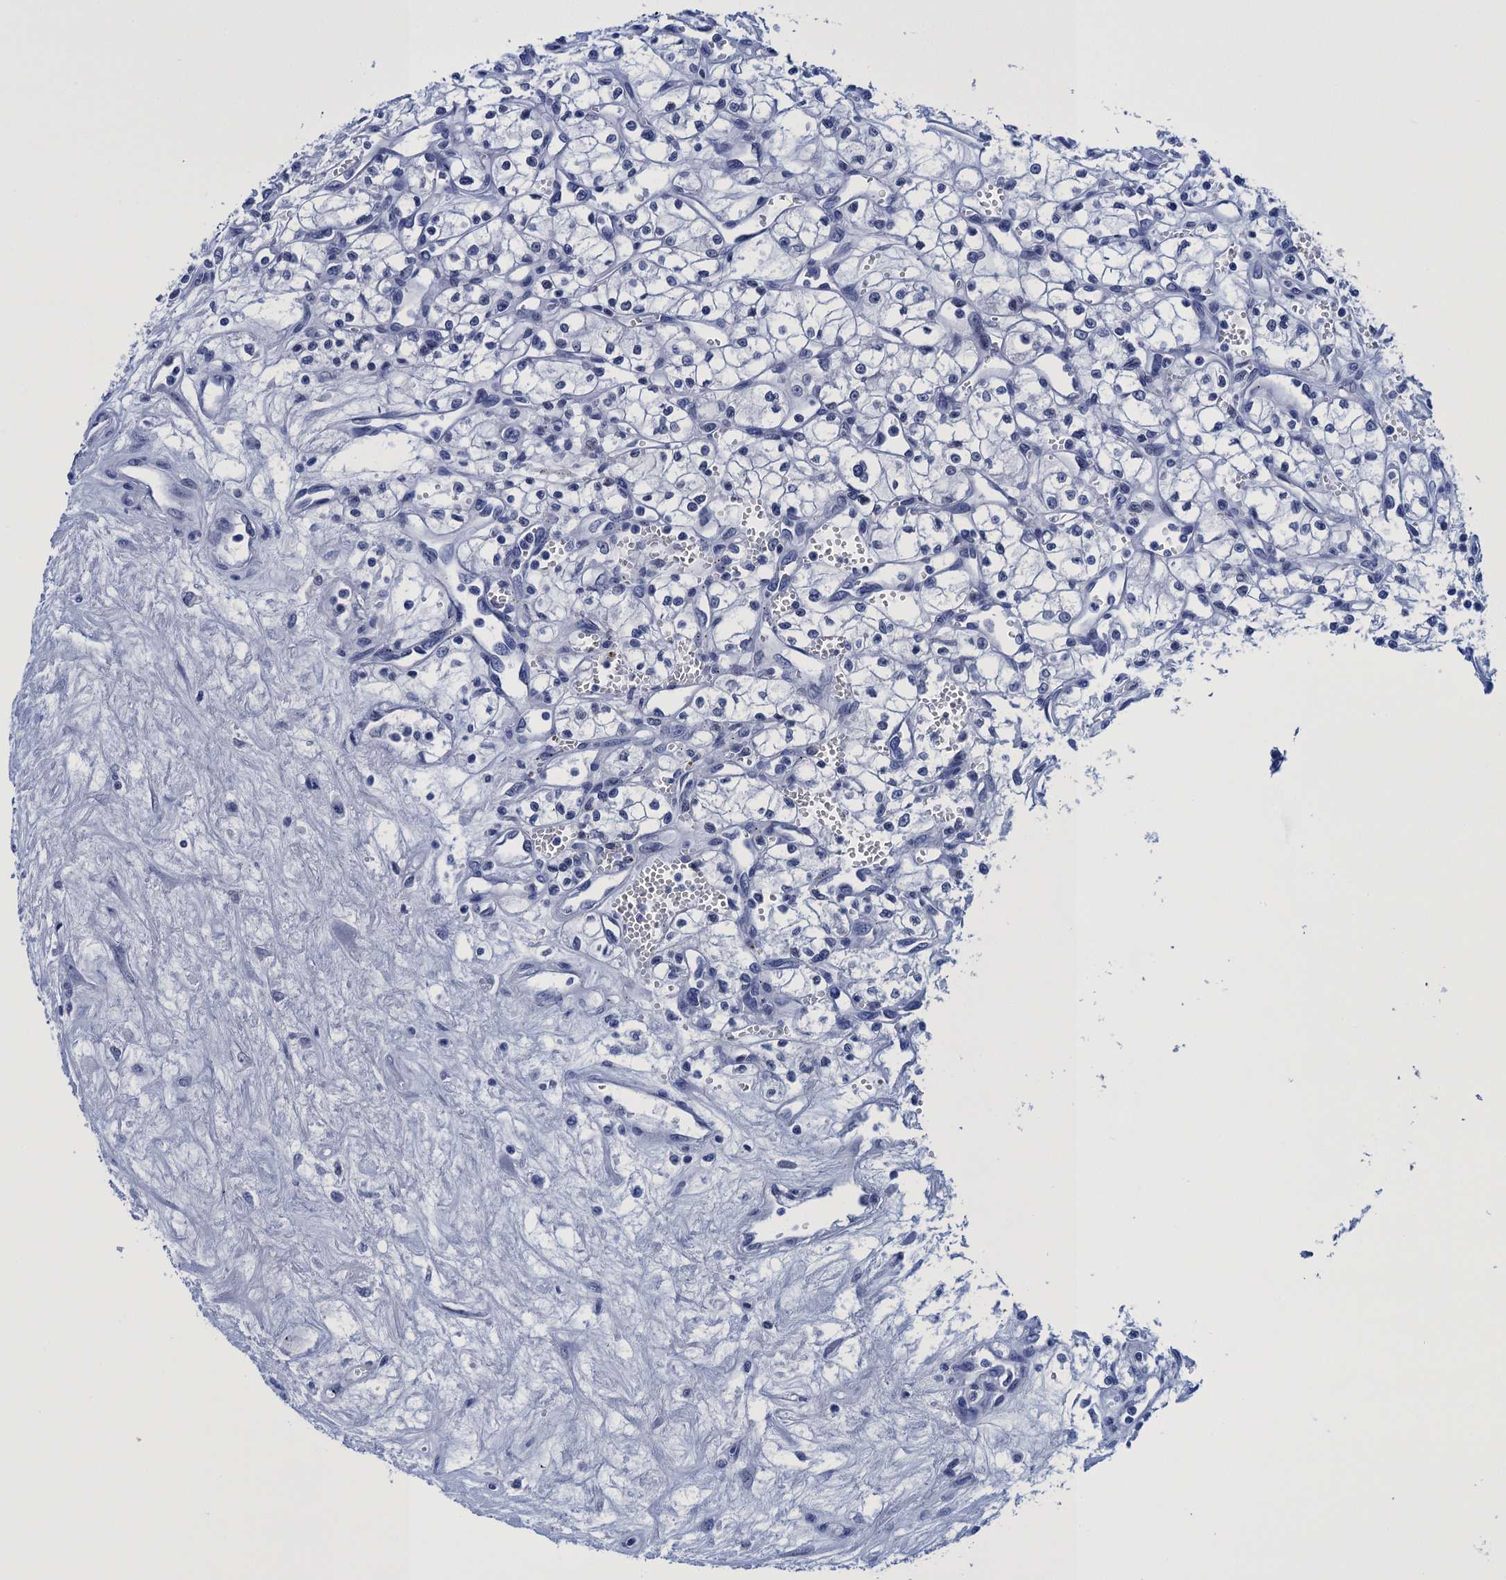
{"staining": {"intensity": "negative", "quantity": "none", "location": "none"}, "tissue": "renal cancer", "cell_type": "Tumor cells", "image_type": "cancer", "snomed": [{"axis": "morphology", "description": "Adenocarcinoma, NOS"}, {"axis": "topography", "description": "Kidney"}], "caption": "A histopathology image of human renal adenocarcinoma is negative for staining in tumor cells. (DAB immunohistochemistry (IHC), high magnification).", "gene": "METTL25", "patient": {"sex": "male", "age": 59}}